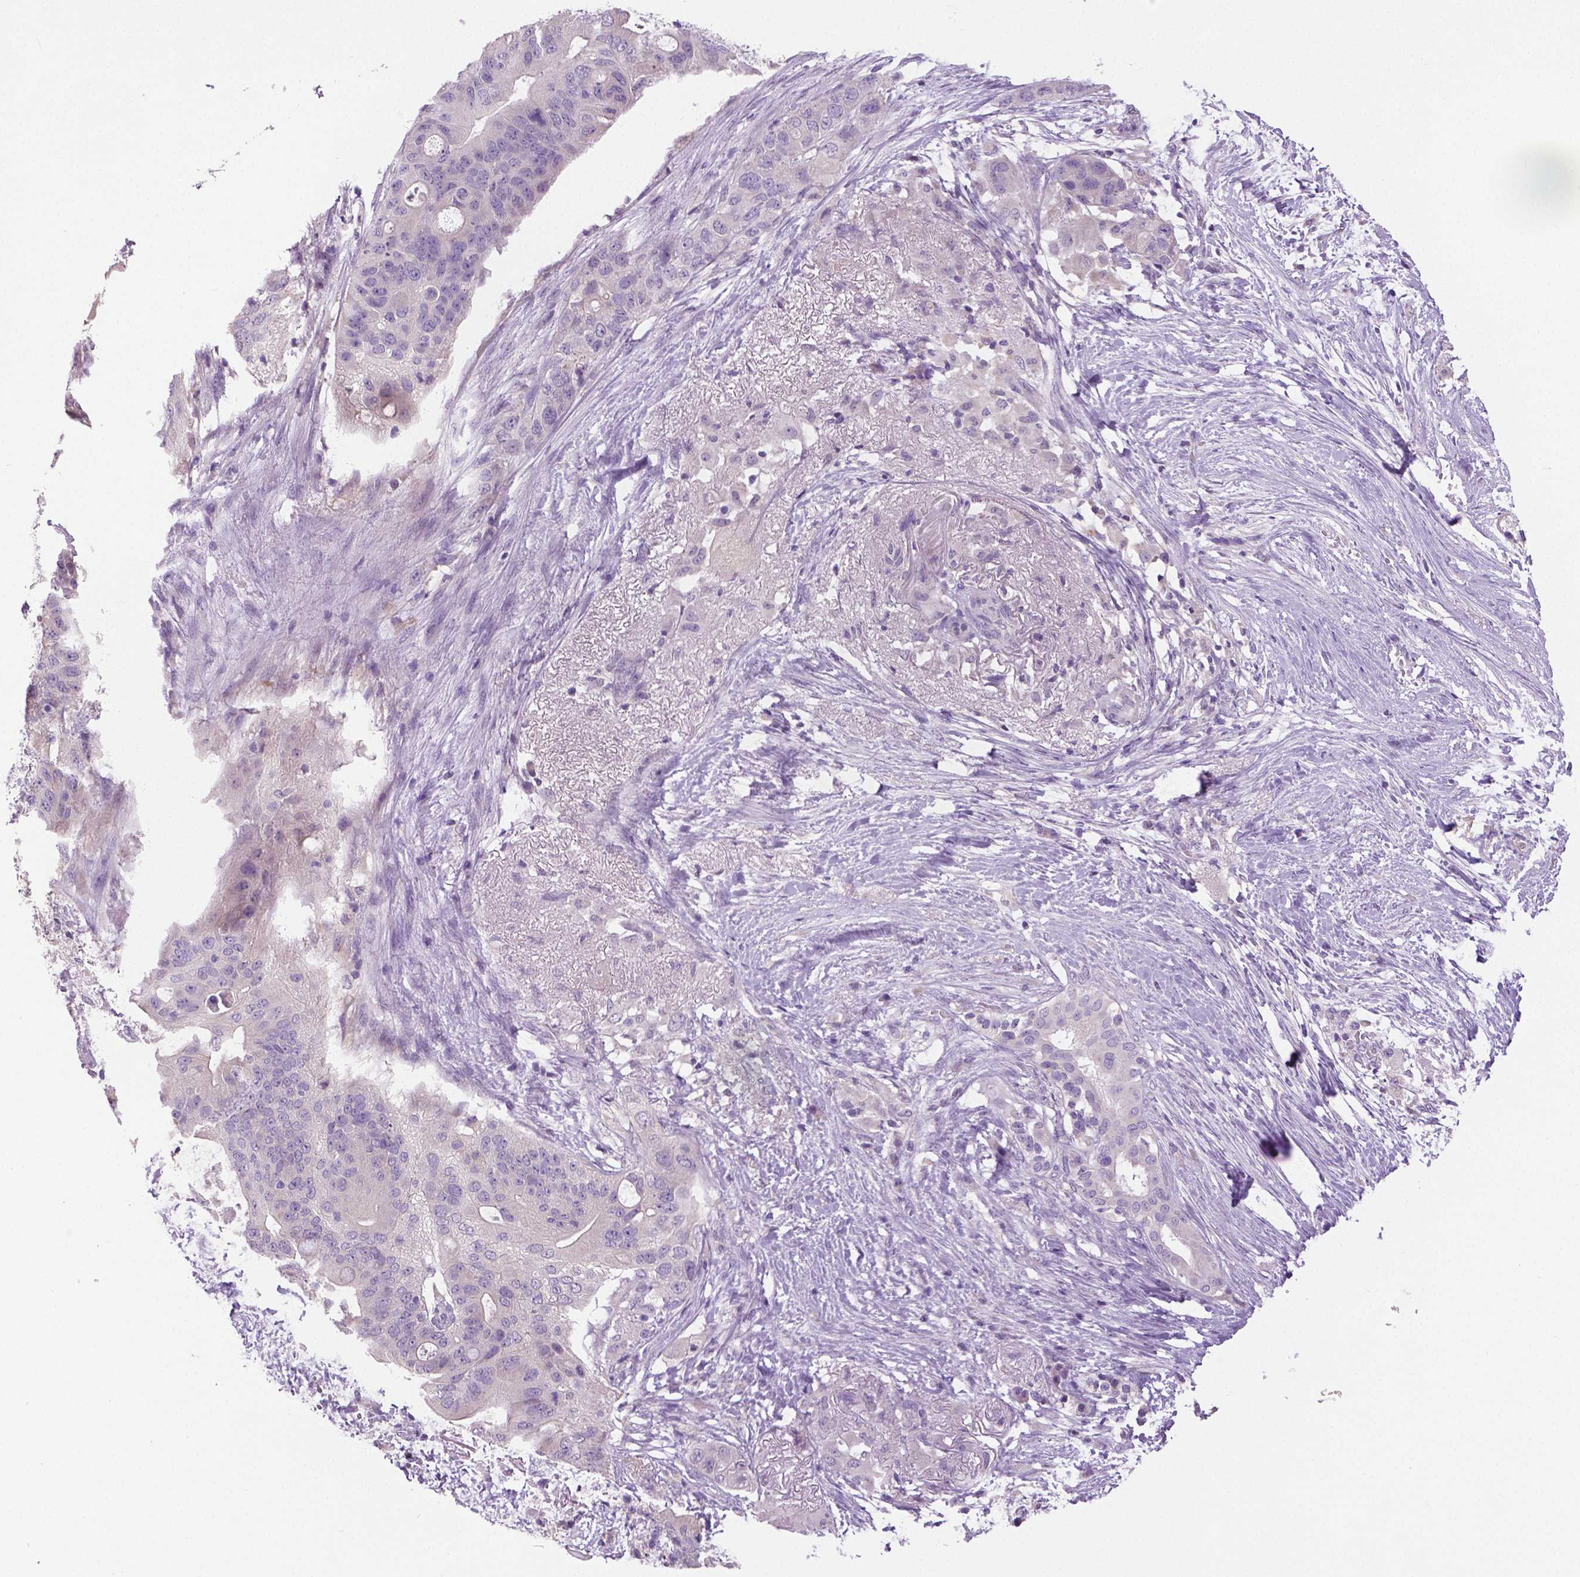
{"staining": {"intensity": "negative", "quantity": "none", "location": "none"}, "tissue": "pancreatic cancer", "cell_type": "Tumor cells", "image_type": "cancer", "snomed": [{"axis": "morphology", "description": "Adenocarcinoma, NOS"}, {"axis": "topography", "description": "Pancreas"}], "caption": "A histopathology image of pancreatic adenocarcinoma stained for a protein displays no brown staining in tumor cells.", "gene": "DNAH12", "patient": {"sex": "female", "age": 72}}